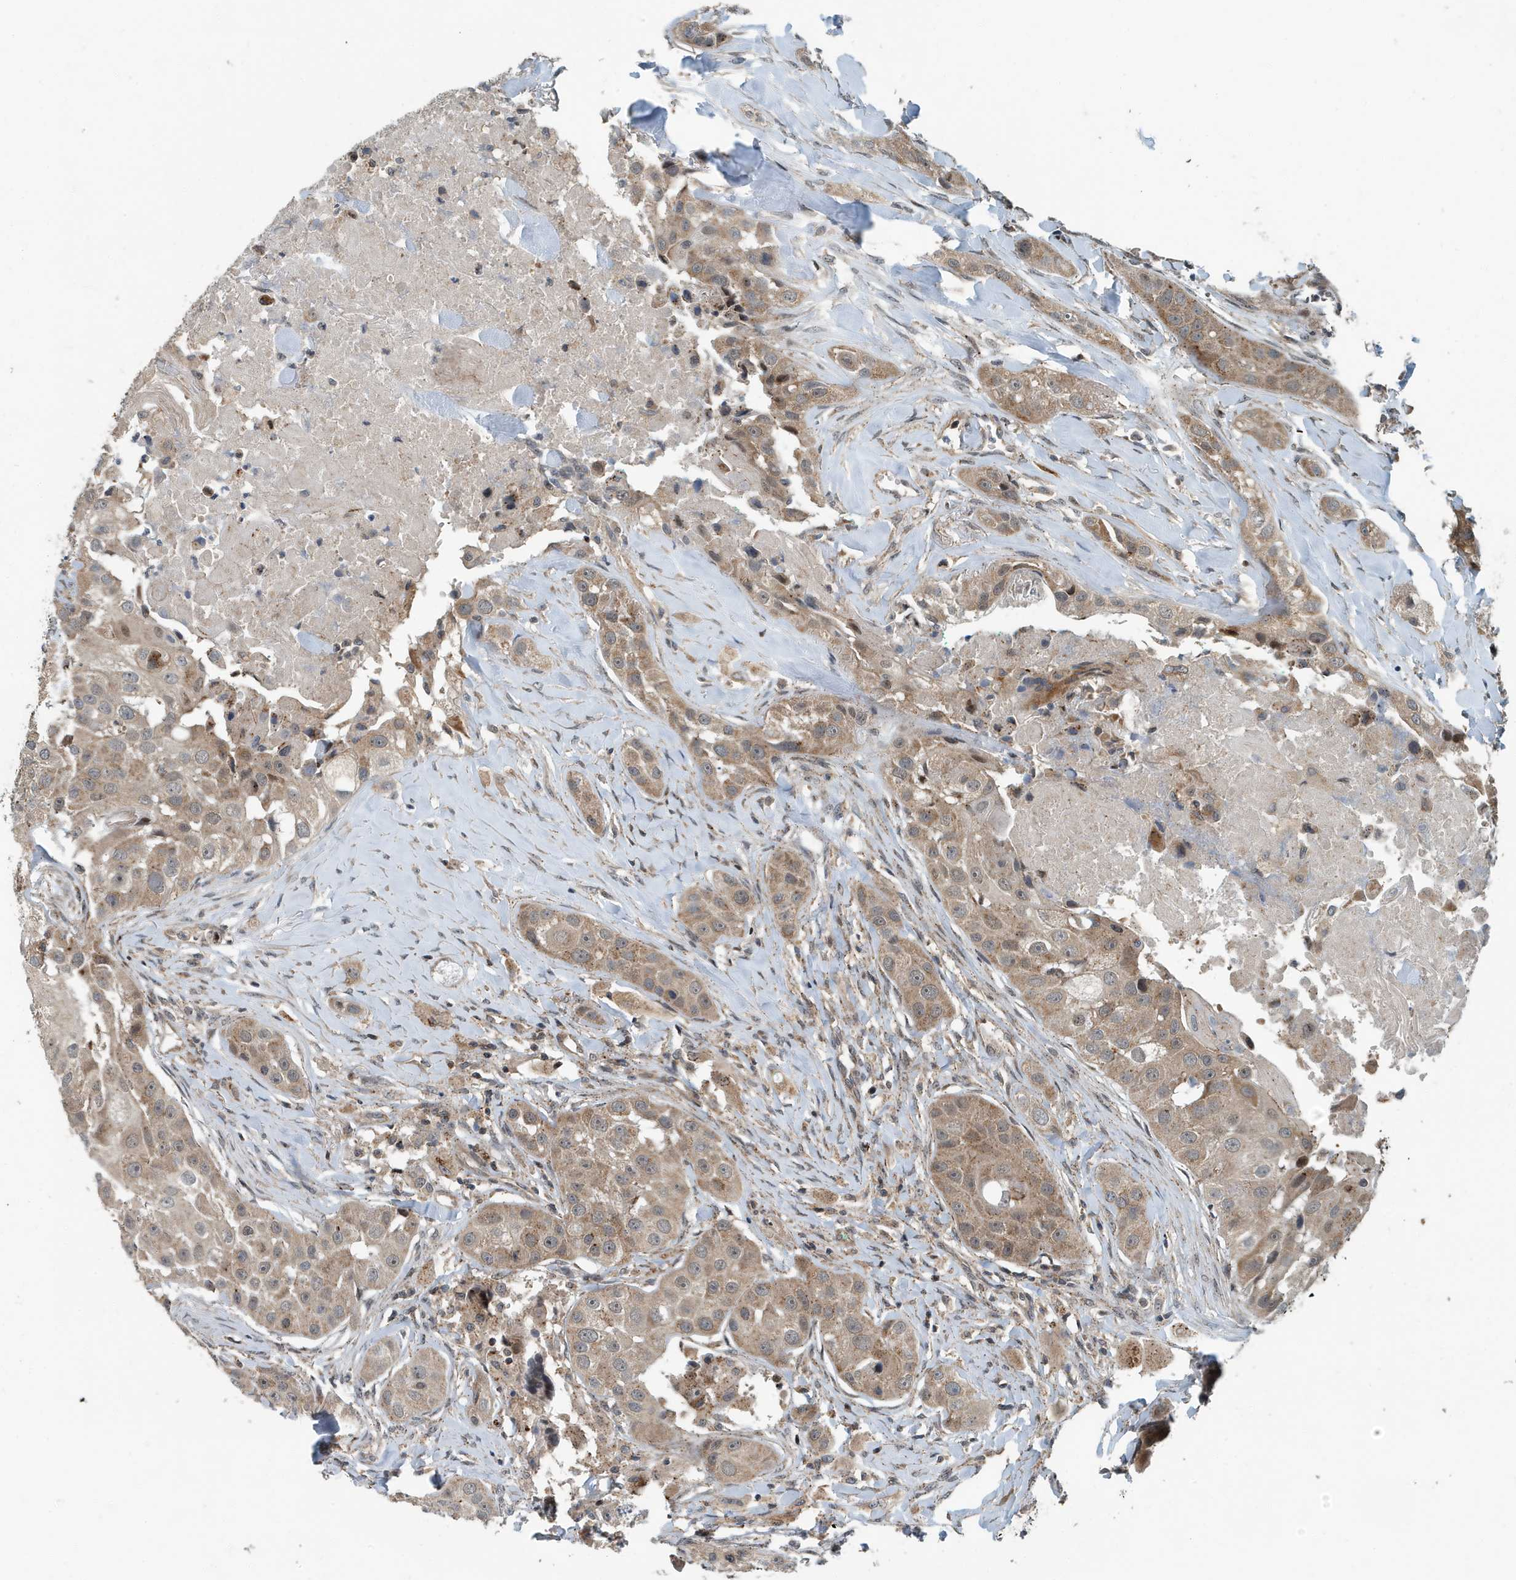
{"staining": {"intensity": "weak", "quantity": ">75%", "location": "cytoplasmic/membranous"}, "tissue": "head and neck cancer", "cell_type": "Tumor cells", "image_type": "cancer", "snomed": [{"axis": "morphology", "description": "Normal tissue, NOS"}, {"axis": "morphology", "description": "Squamous cell carcinoma, NOS"}, {"axis": "topography", "description": "Skeletal muscle"}, {"axis": "topography", "description": "Head-Neck"}], "caption": "A photomicrograph of head and neck squamous cell carcinoma stained for a protein exhibits weak cytoplasmic/membranous brown staining in tumor cells.", "gene": "KIF15", "patient": {"sex": "male", "age": 51}}